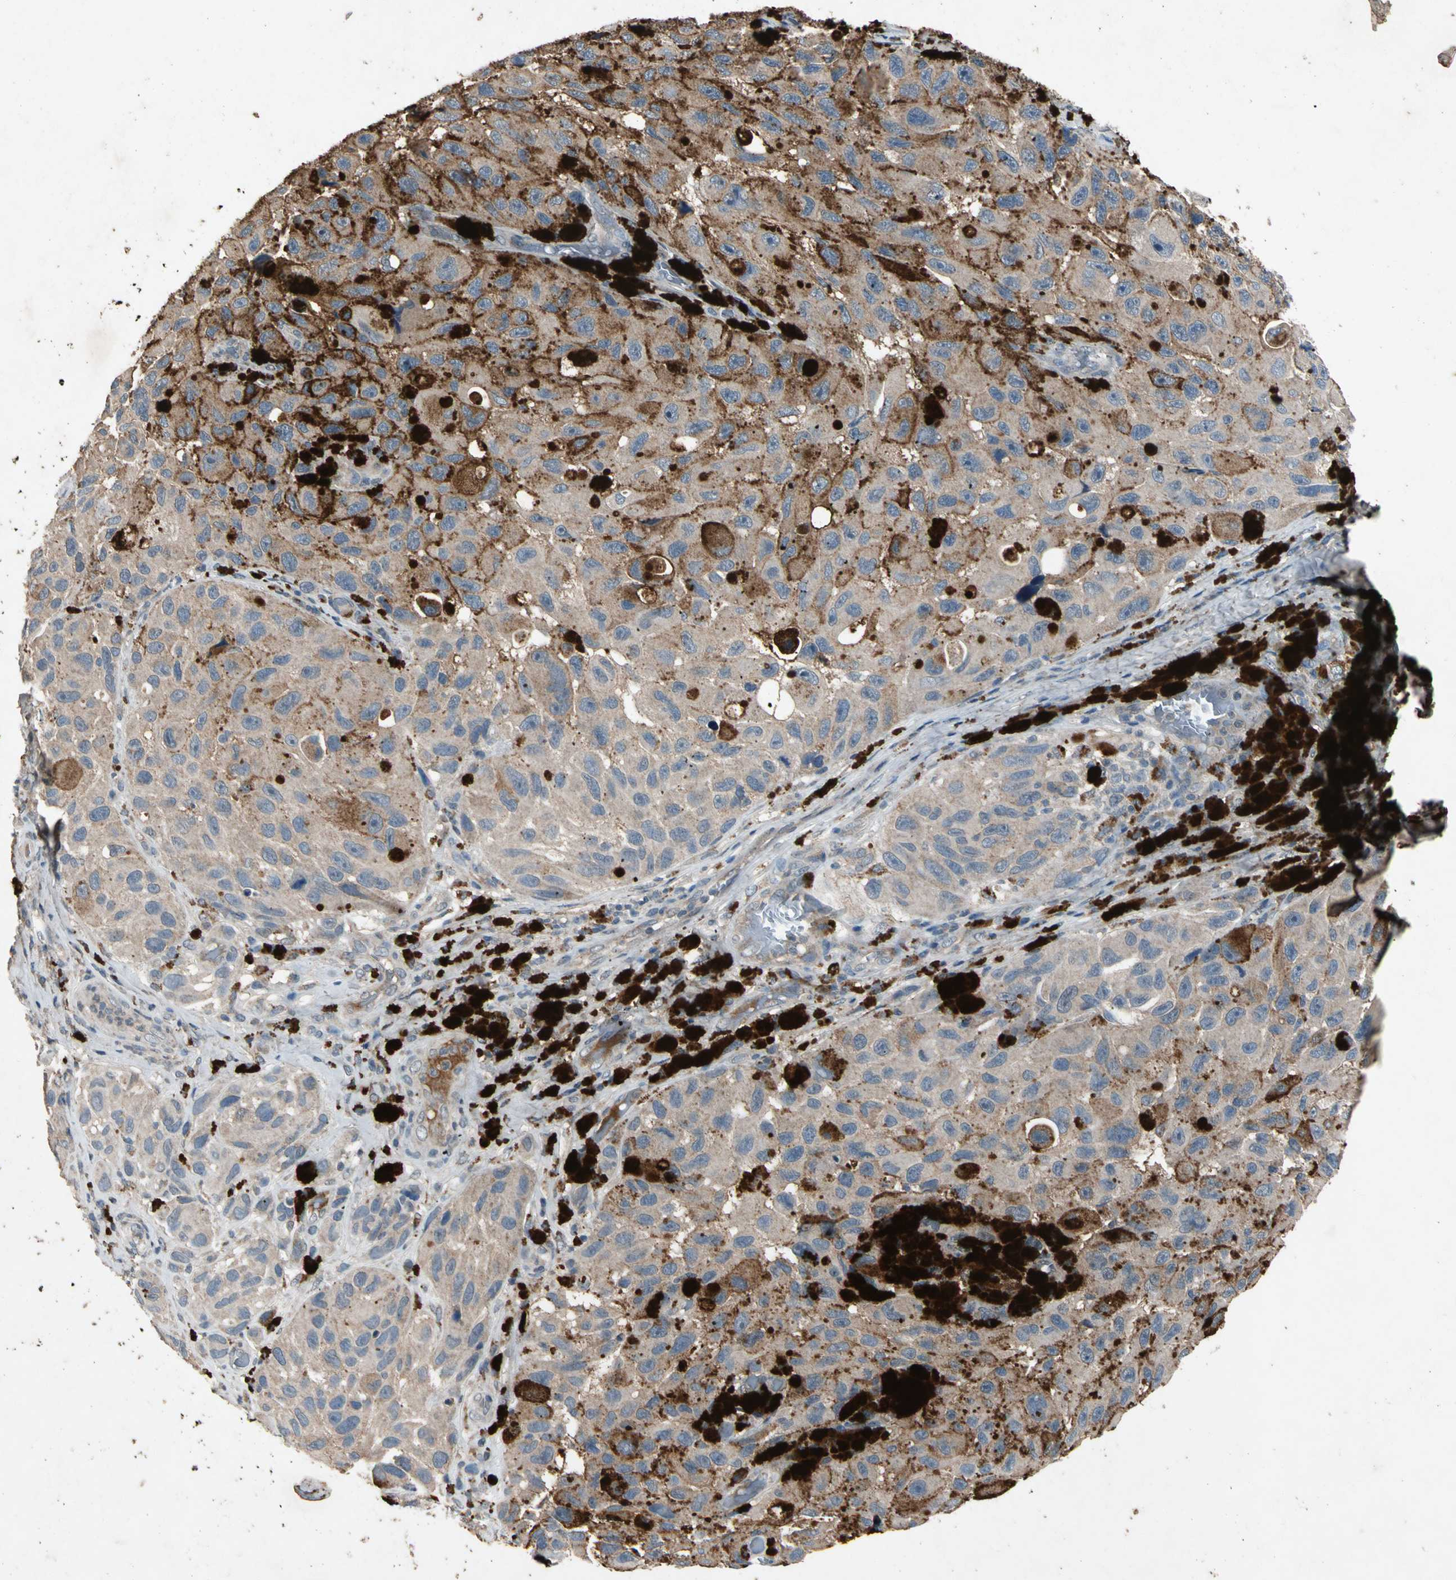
{"staining": {"intensity": "weak", "quantity": ">75%", "location": "cytoplasmic/membranous"}, "tissue": "melanoma", "cell_type": "Tumor cells", "image_type": "cancer", "snomed": [{"axis": "morphology", "description": "Malignant melanoma, NOS"}, {"axis": "topography", "description": "Skin"}], "caption": "A brown stain labels weak cytoplasmic/membranous positivity of a protein in human melanoma tumor cells.", "gene": "GPLD1", "patient": {"sex": "female", "age": 73}}